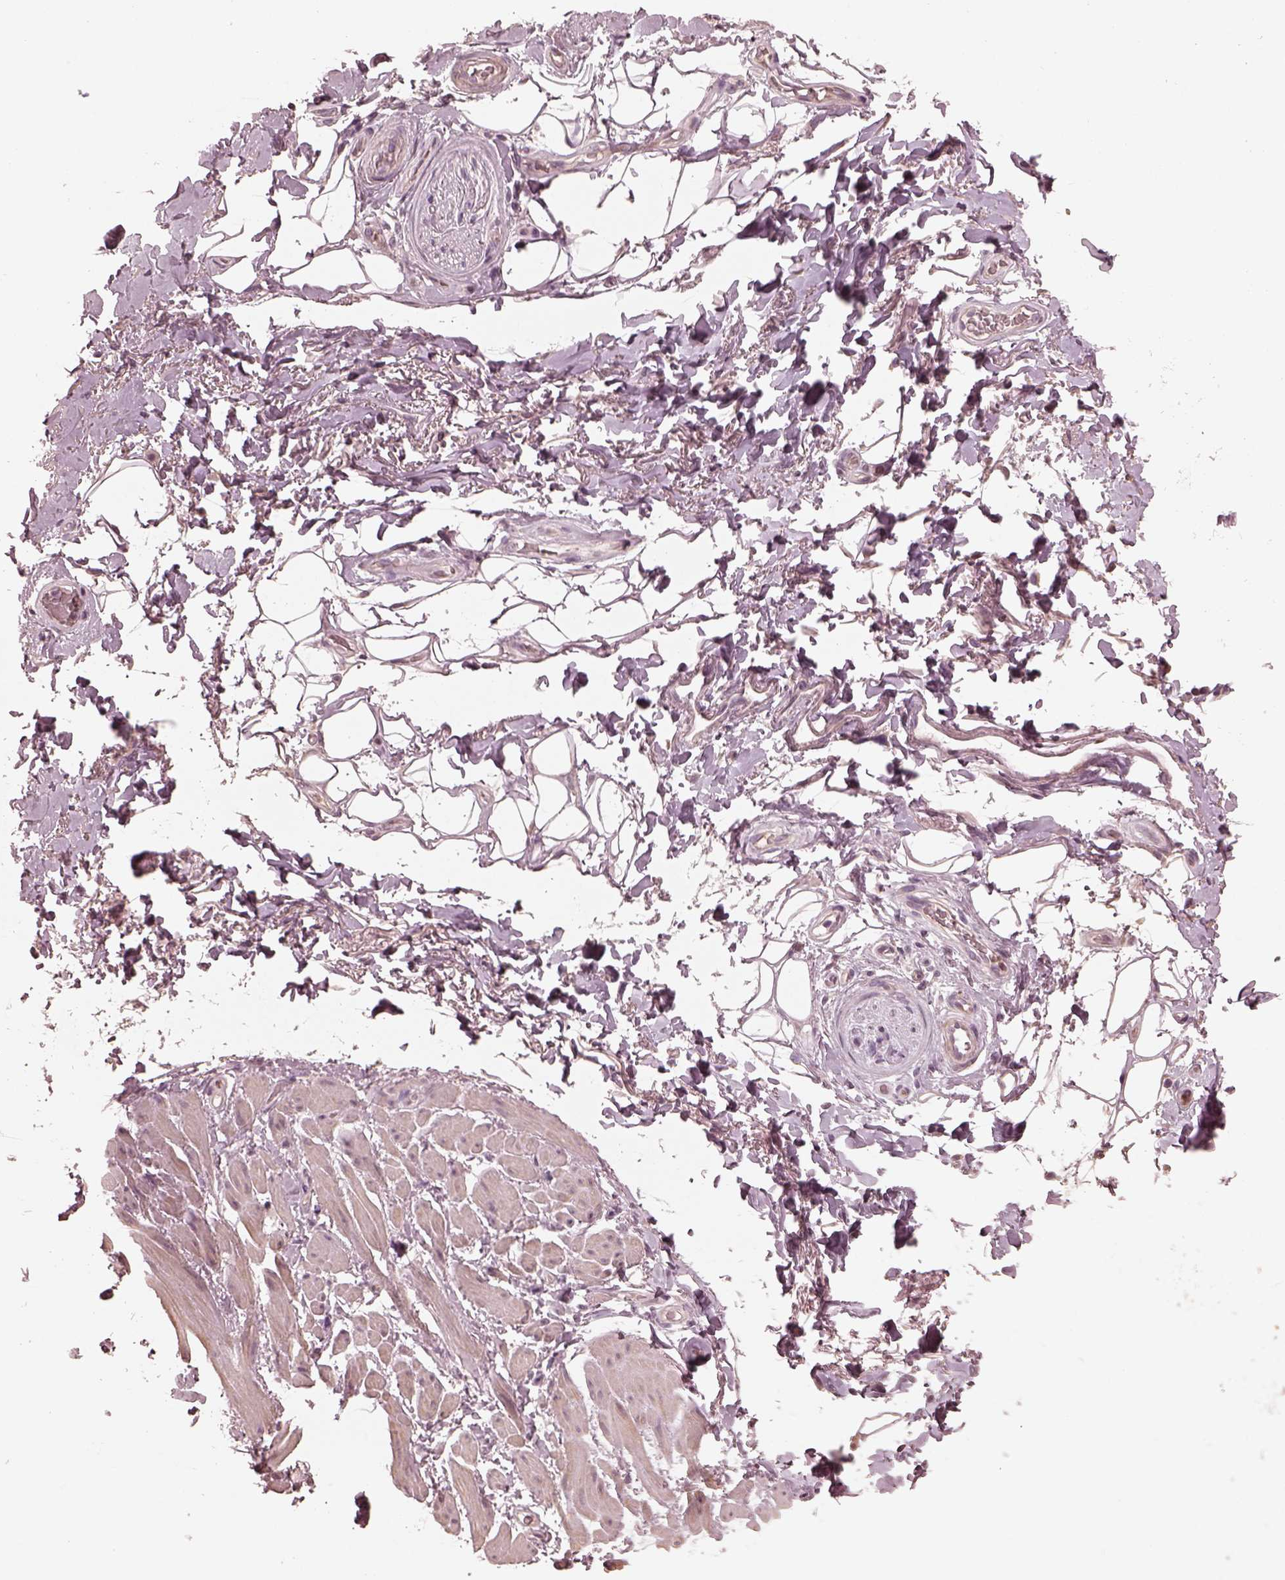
{"staining": {"intensity": "negative", "quantity": "none", "location": "none"}, "tissue": "adipose tissue", "cell_type": "Adipocytes", "image_type": "normal", "snomed": [{"axis": "morphology", "description": "Normal tissue, NOS"}, {"axis": "topography", "description": "Anal"}, {"axis": "topography", "description": "Peripheral nerve tissue"}], "caption": "DAB (3,3'-diaminobenzidine) immunohistochemical staining of unremarkable human adipose tissue shows no significant staining in adipocytes. Brightfield microscopy of immunohistochemistry (IHC) stained with DAB (3,3'-diaminobenzidine) (brown) and hematoxylin (blue), captured at high magnification.", "gene": "OPTC", "patient": {"sex": "male", "age": 53}}